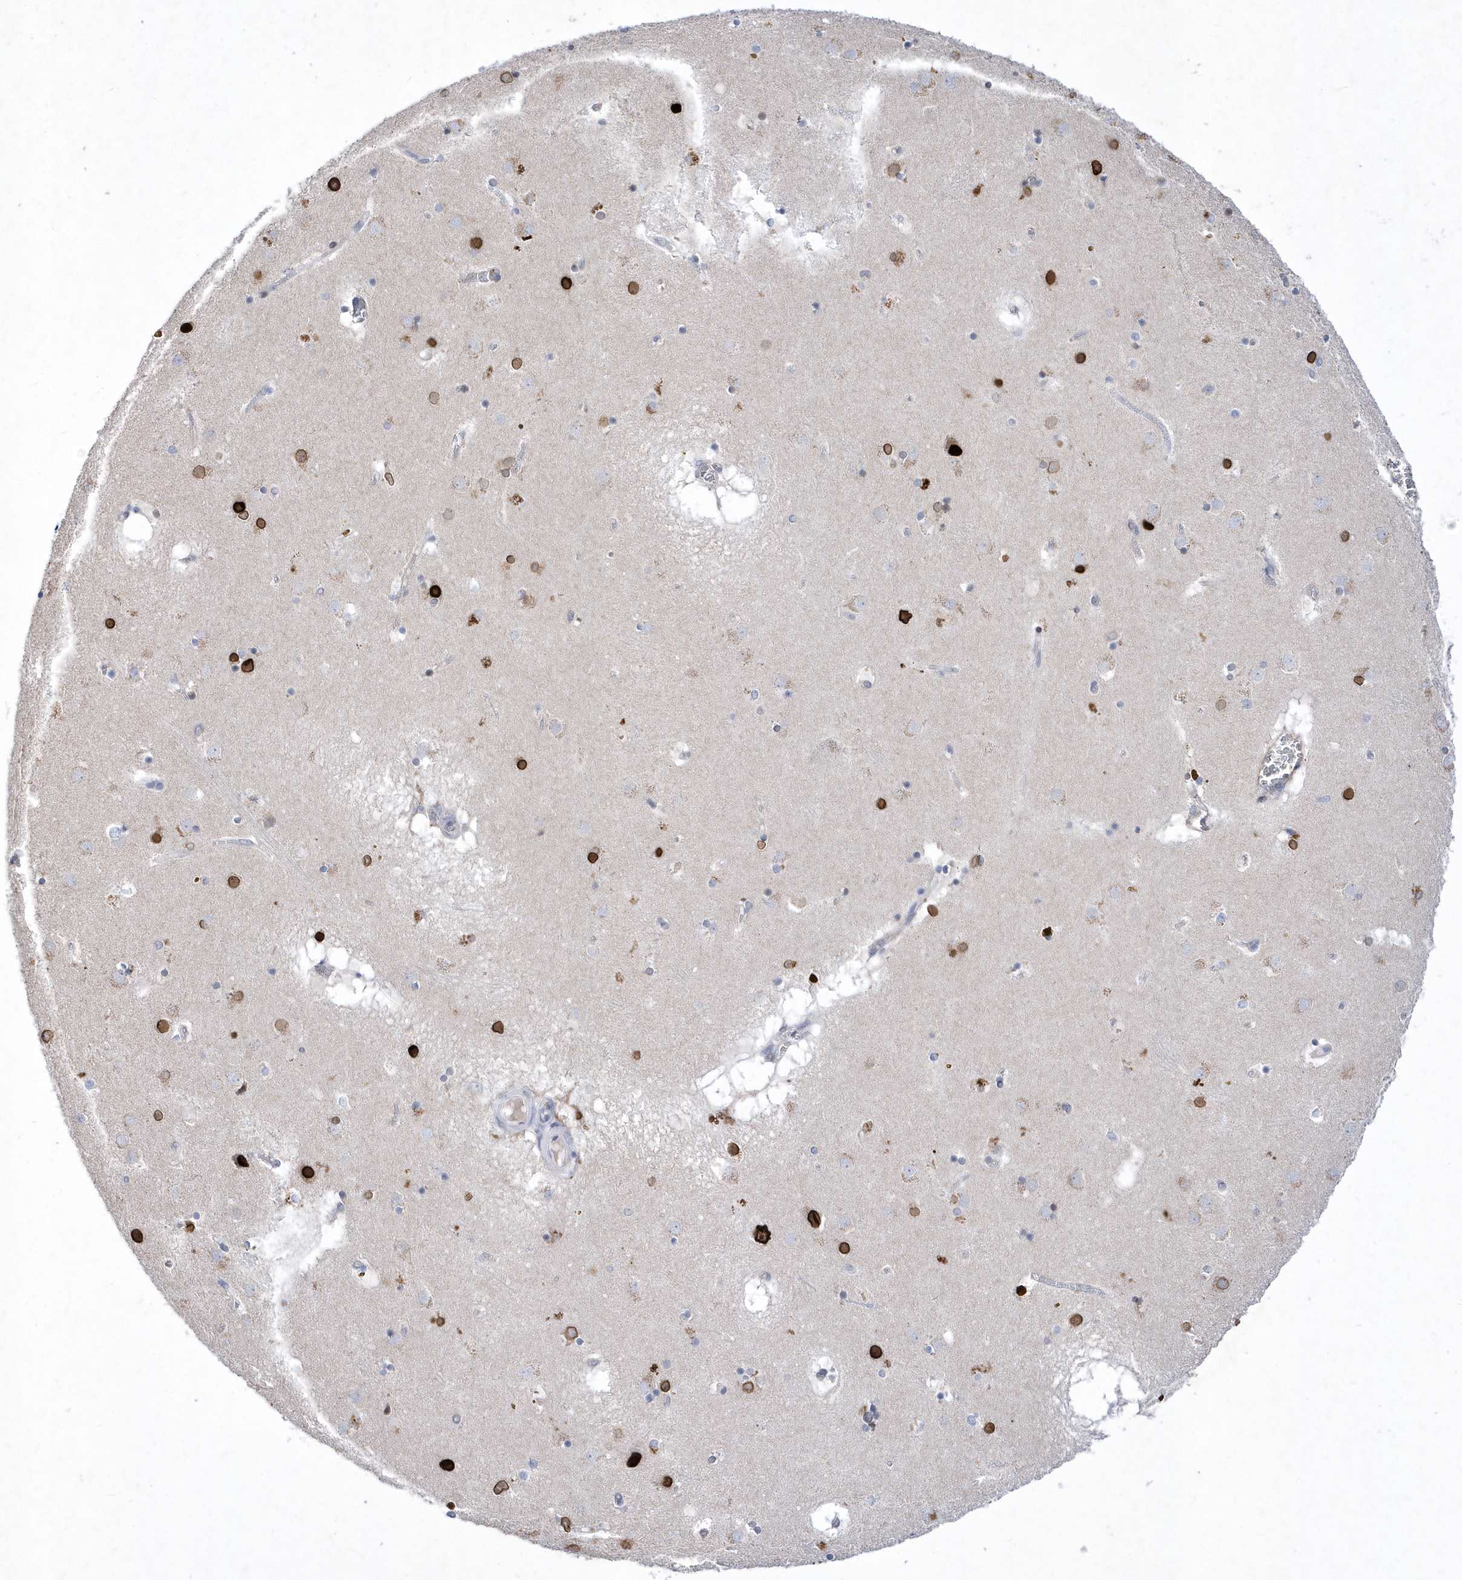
{"staining": {"intensity": "moderate", "quantity": "<25%", "location": "nuclear"}, "tissue": "caudate", "cell_type": "Glial cells", "image_type": "normal", "snomed": [{"axis": "morphology", "description": "Normal tissue, NOS"}, {"axis": "topography", "description": "Lateral ventricle wall"}], "caption": "Glial cells reveal moderate nuclear expression in about <25% of cells in benign caudate. The protein of interest is shown in brown color, while the nuclei are stained blue.", "gene": "ZNF875", "patient": {"sex": "male", "age": 70}}